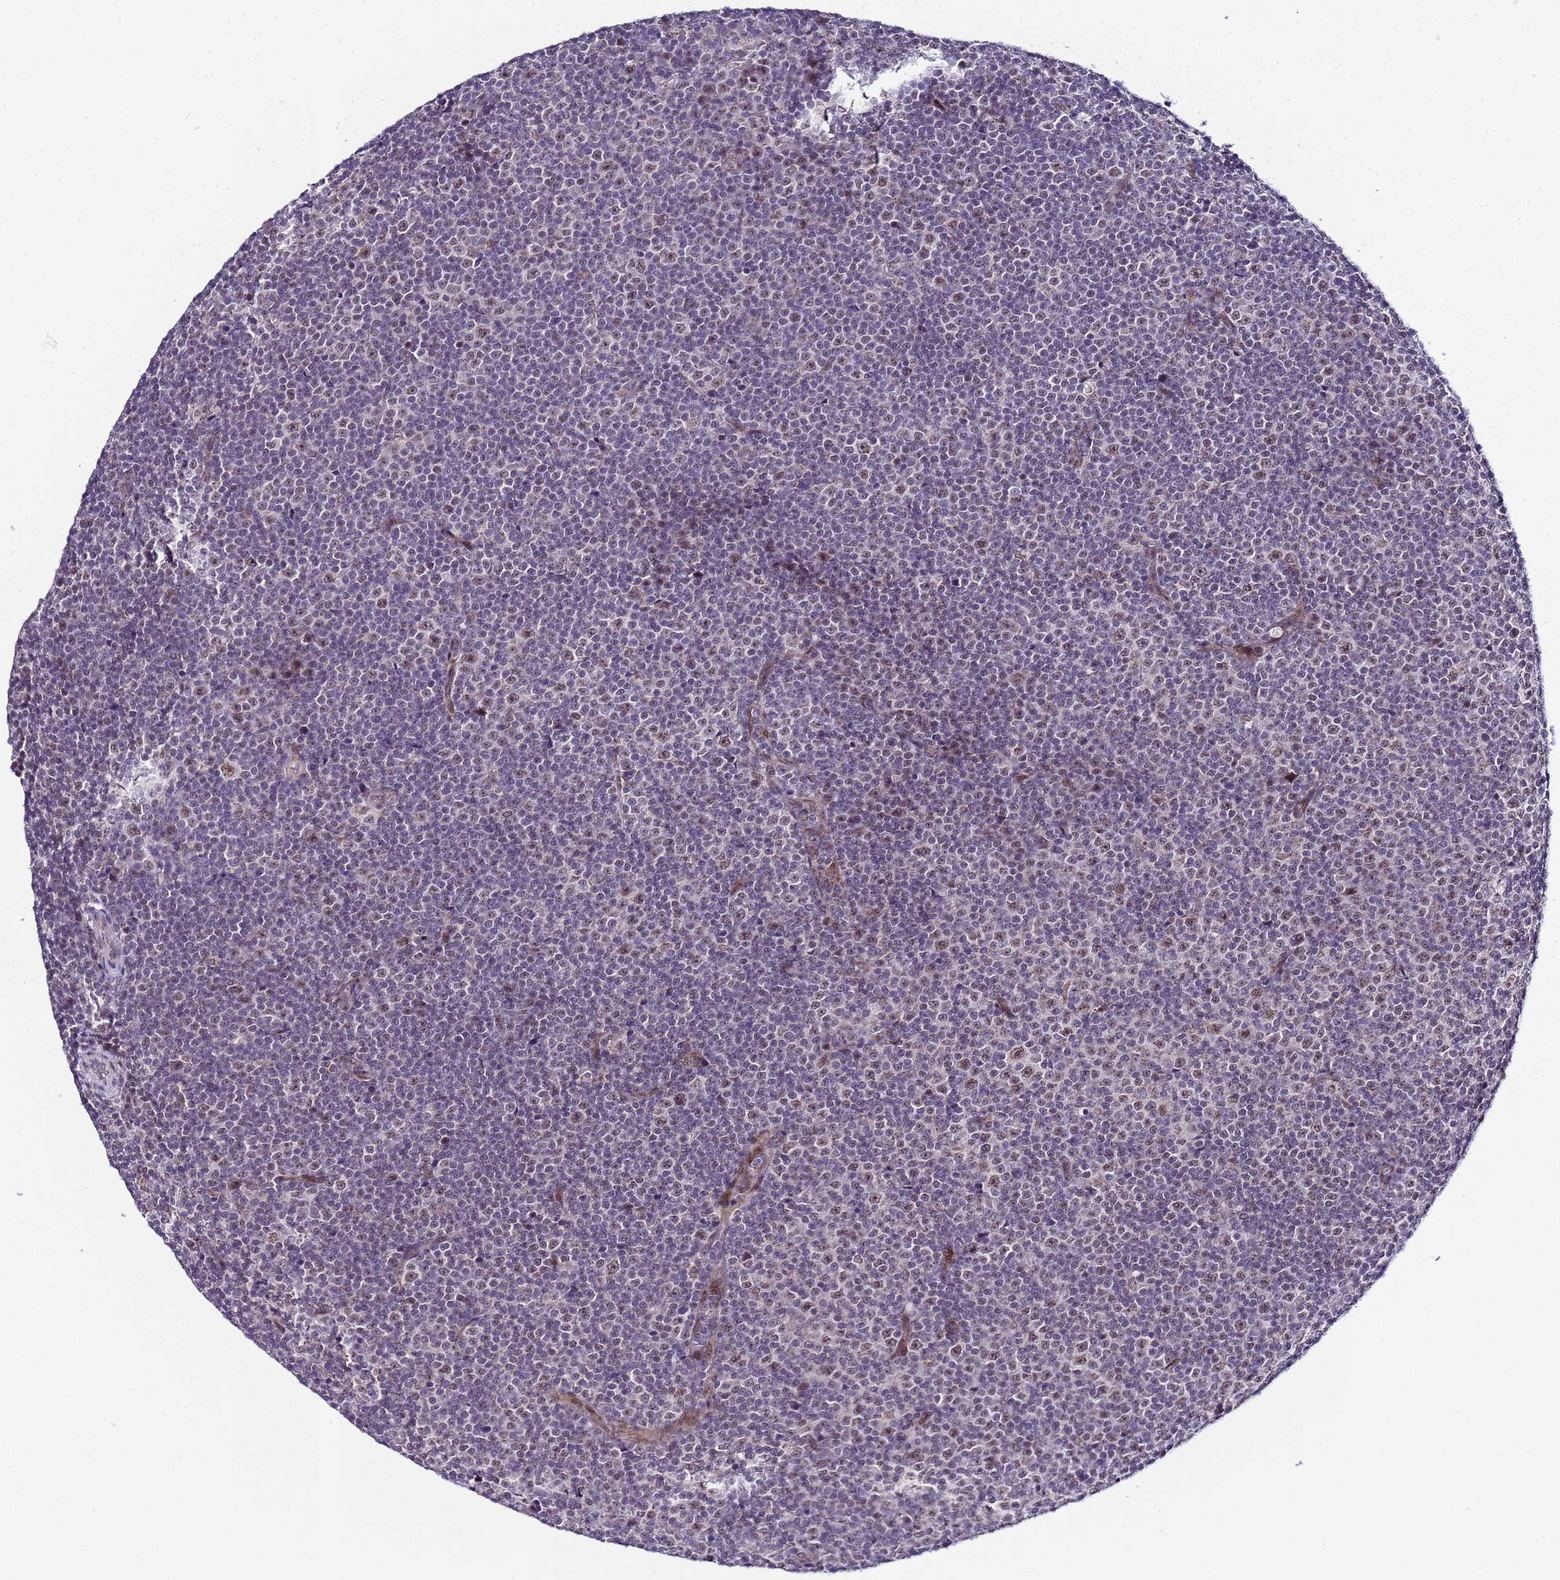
{"staining": {"intensity": "moderate", "quantity": "<25%", "location": "nuclear"}, "tissue": "lymphoma", "cell_type": "Tumor cells", "image_type": "cancer", "snomed": [{"axis": "morphology", "description": "Malignant lymphoma, non-Hodgkin's type, Low grade"}, {"axis": "topography", "description": "Lymph node"}], "caption": "Immunohistochemistry (IHC) (DAB (3,3'-diaminobenzidine)) staining of human low-grade malignant lymphoma, non-Hodgkin's type demonstrates moderate nuclear protein expression in approximately <25% of tumor cells. The staining was performed using DAB (3,3'-diaminobenzidine) to visualize the protein expression in brown, while the nuclei were stained in blue with hematoxylin (Magnification: 20x).", "gene": "C19orf47", "patient": {"sex": "female", "age": 67}}